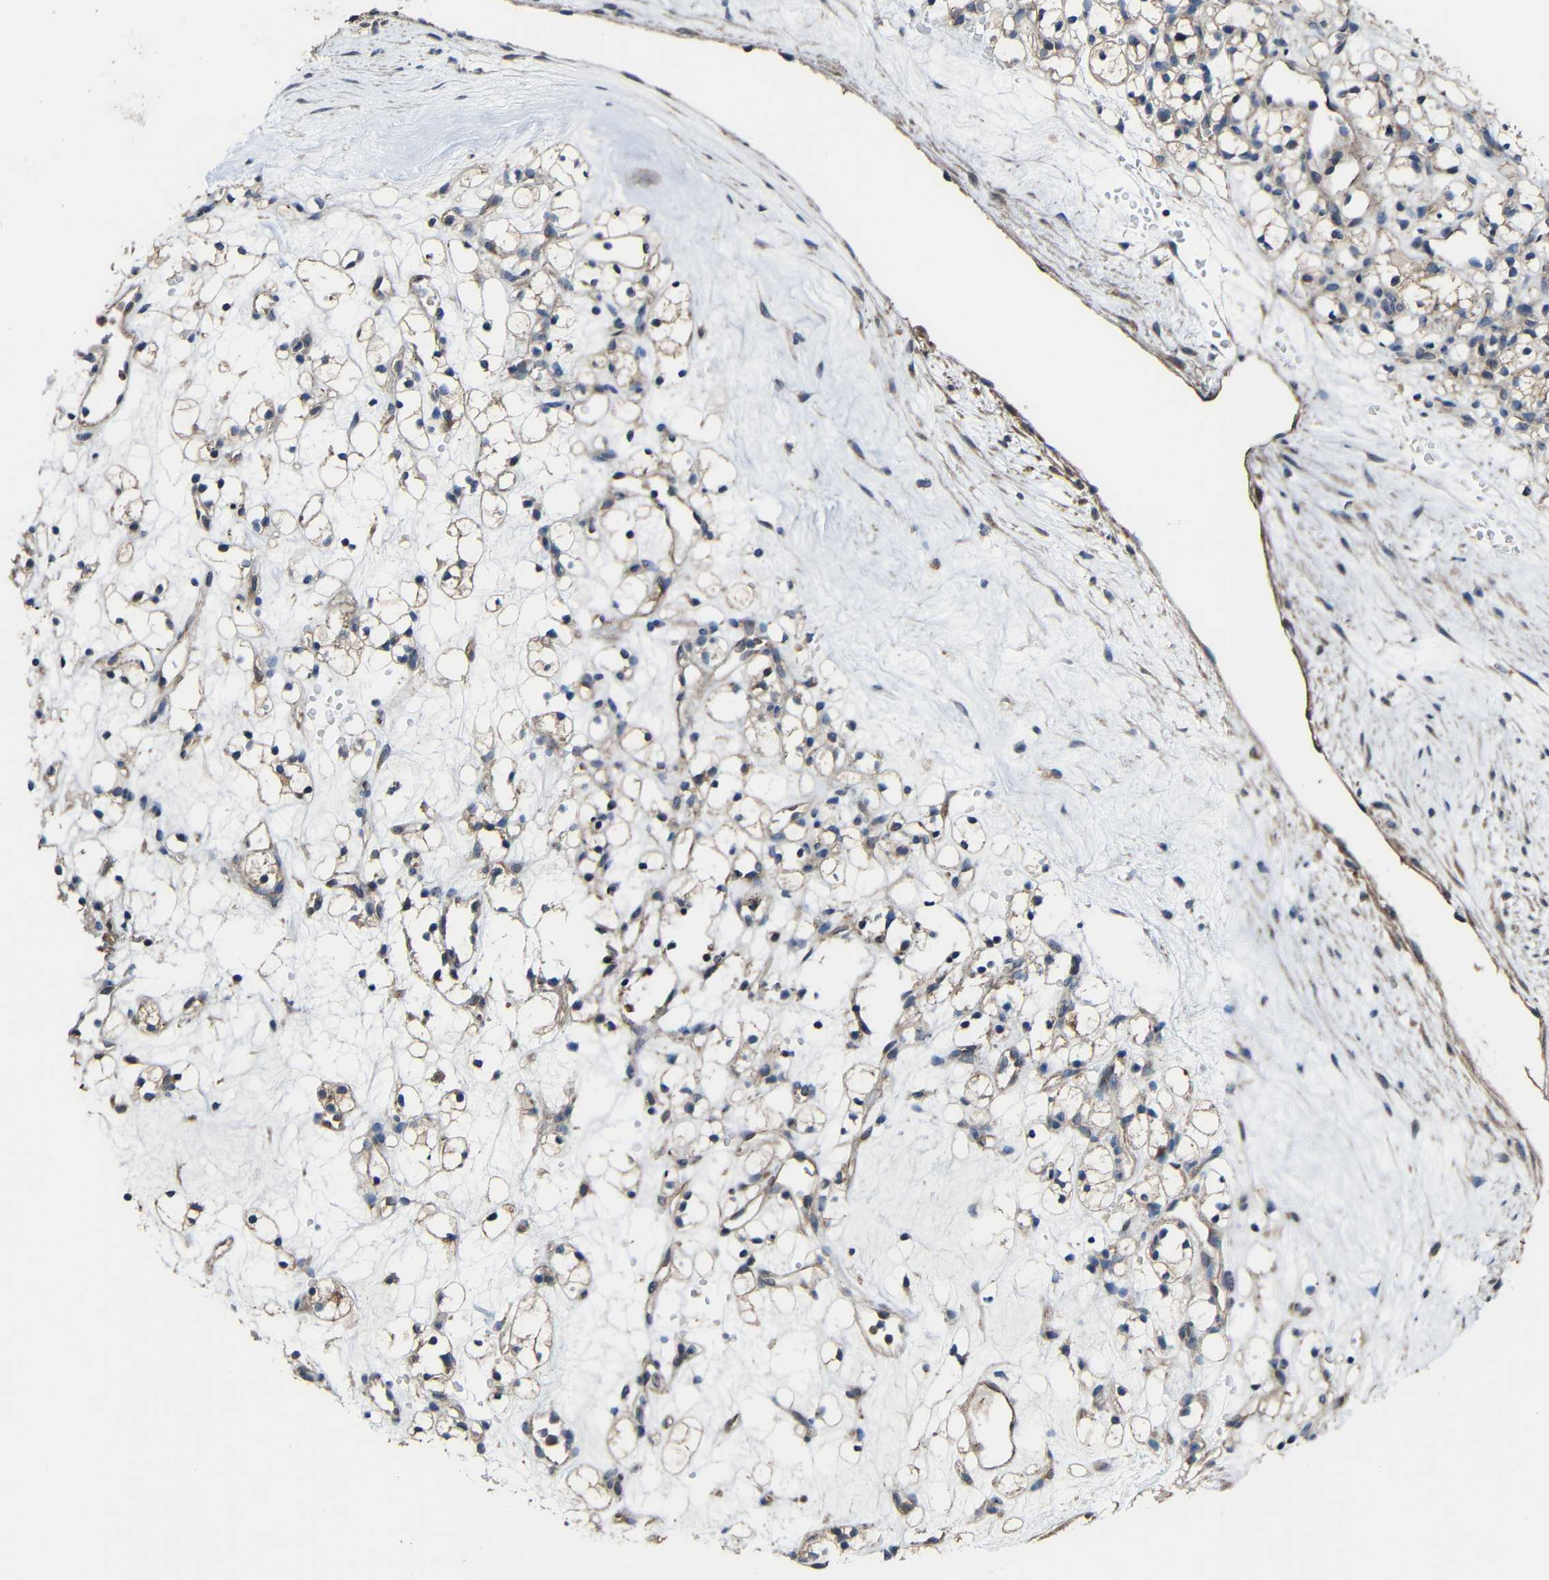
{"staining": {"intensity": "weak", "quantity": ">75%", "location": "cytoplasmic/membranous"}, "tissue": "renal cancer", "cell_type": "Tumor cells", "image_type": "cancer", "snomed": [{"axis": "morphology", "description": "Adenocarcinoma, NOS"}, {"axis": "topography", "description": "Kidney"}], "caption": "The photomicrograph reveals staining of renal cancer, revealing weak cytoplasmic/membranous protein expression (brown color) within tumor cells.", "gene": "CHST9", "patient": {"sex": "female", "age": 60}}